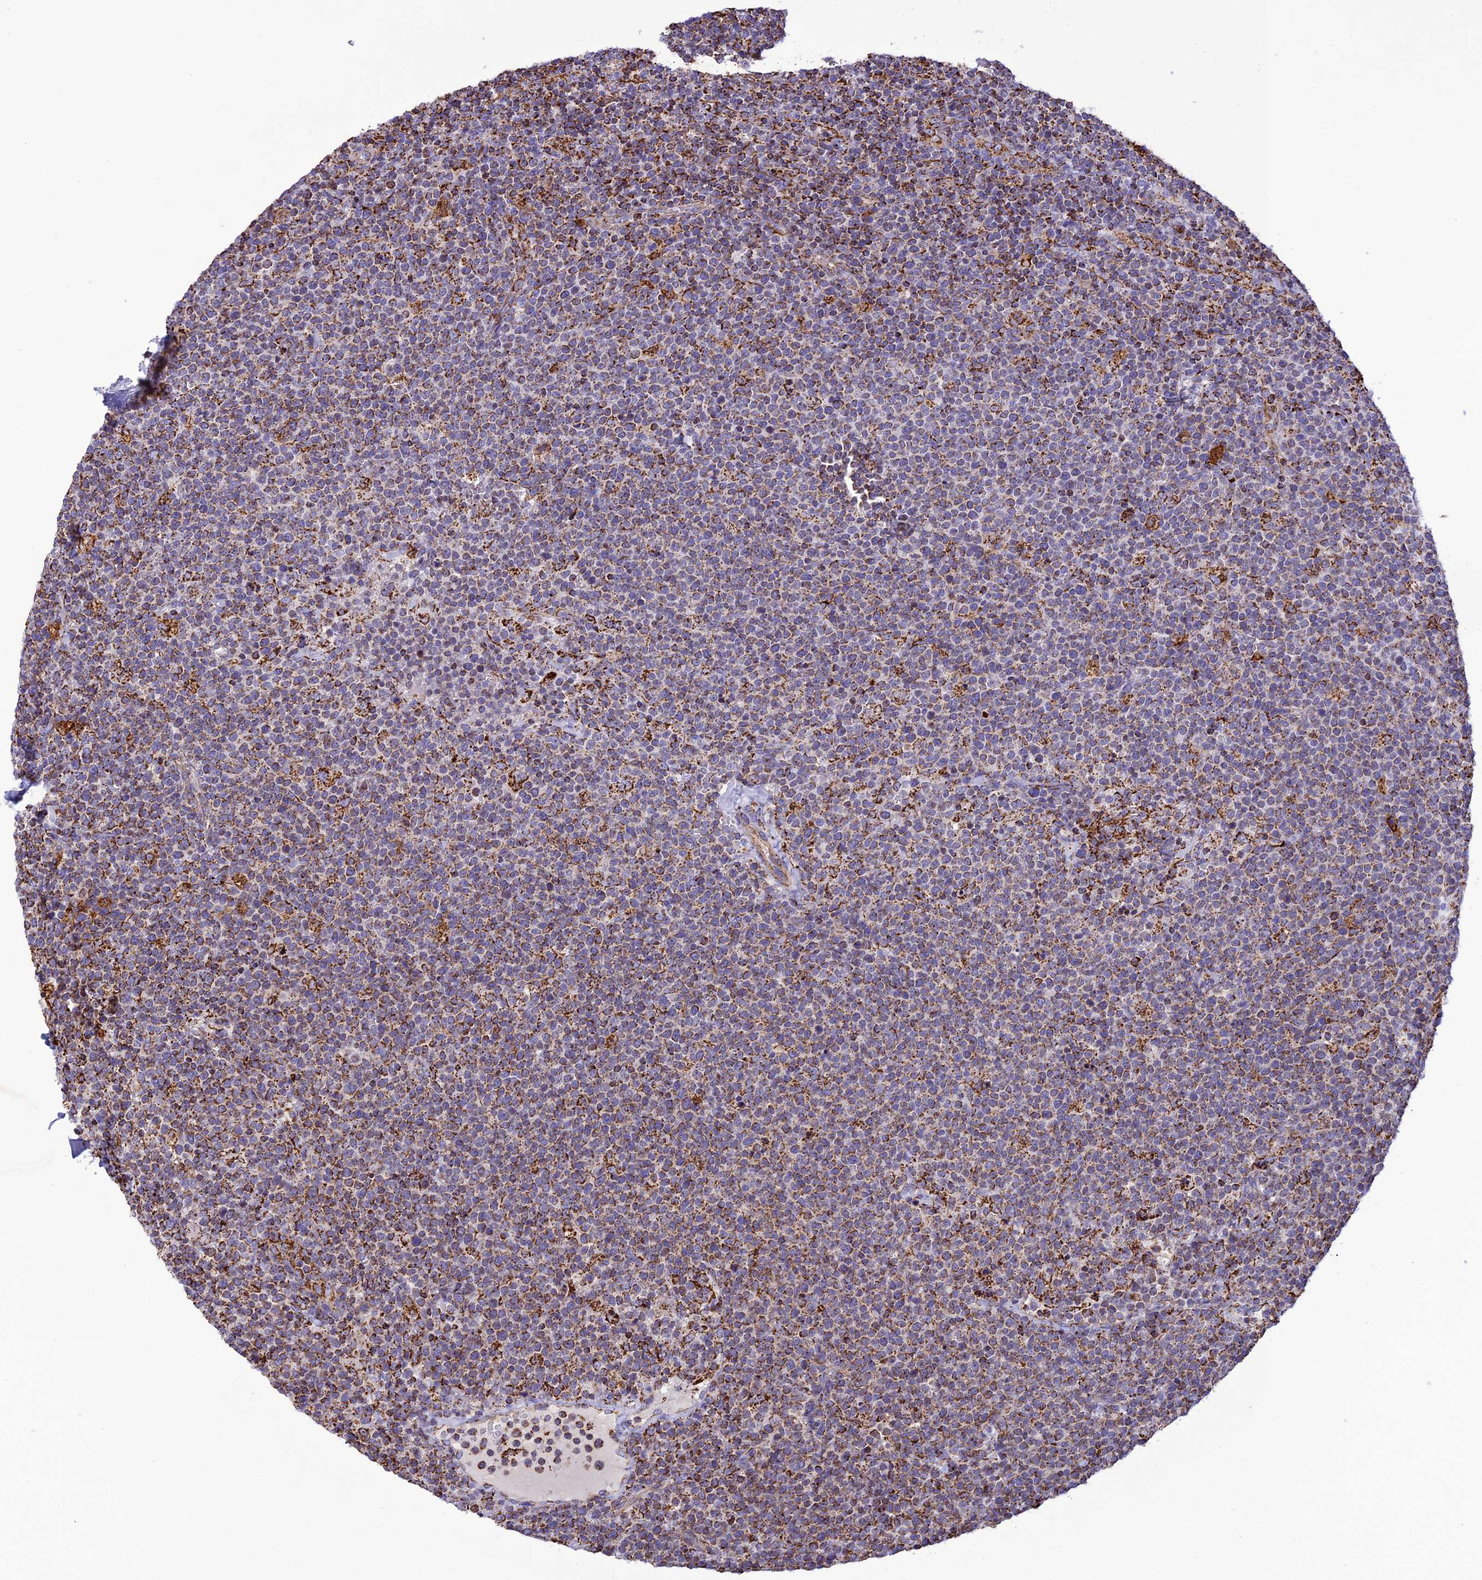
{"staining": {"intensity": "moderate", "quantity": "25%-75%", "location": "cytoplasmic/membranous"}, "tissue": "lymphoma", "cell_type": "Tumor cells", "image_type": "cancer", "snomed": [{"axis": "morphology", "description": "Malignant lymphoma, non-Hodgkin's type, High grade"}, {"axis": "topography", "description": "Lymph node"}], "caption": "An immunohistochemistry (IHC) histopathology image of neoplastic tissue is shown. Protein staining in brown labels moderate cytoplasmic/membranous positivity in high-grade malignant lymphoma, non-Hodgkin's type within tumor cells.", "gene": "KCNG1", "patient": {"sex": "male", "age": 61}}